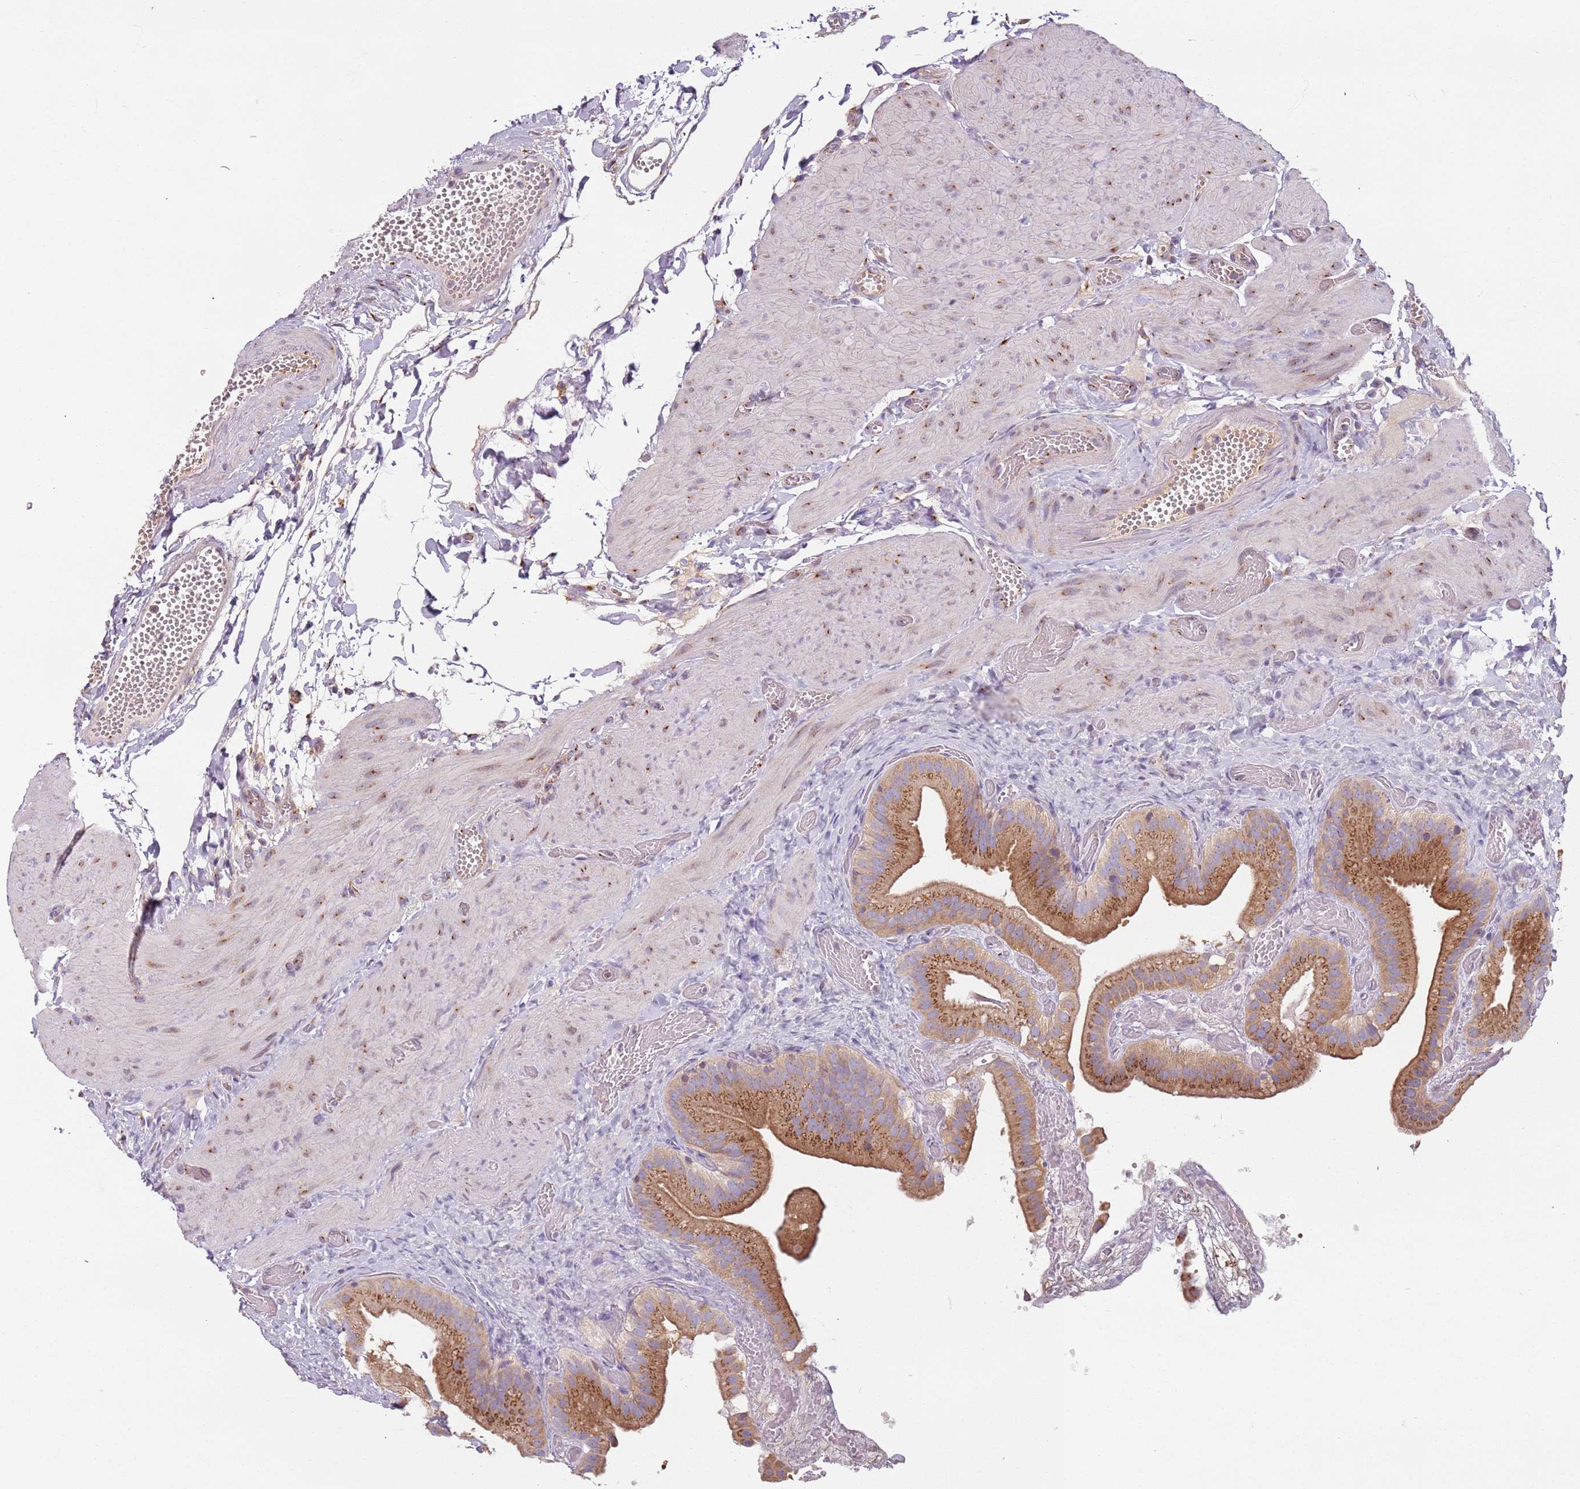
{"staining": {"intensity": "moderate", "quantity": ">75%", "location": "cytoplasmic/membranous"}, "tissue": "gallbladder", "cell_type": "Glandular cells", "image_type": "normal", "snomed": [{"axis": "morphology", "description": "Normal tissue, NOS"}, {"axis": "topography", "description": "Gallbladder"}], "caption": "Immunohistochemistry staining of normal gallbladder, which reveals medium levels of moderate cytoplasmic/membranous staining in about >75% of glandular cells indicating moderate cytoplasmic/membranous protein staining. The staining was performed using DAB (3,3'-diaminobenzidine) (brown) for protein detection and nuclei were counterstained in hematoxylin (blue).", "gene": "AKTIP", "patient": {"sex": "female", "age": 64}}